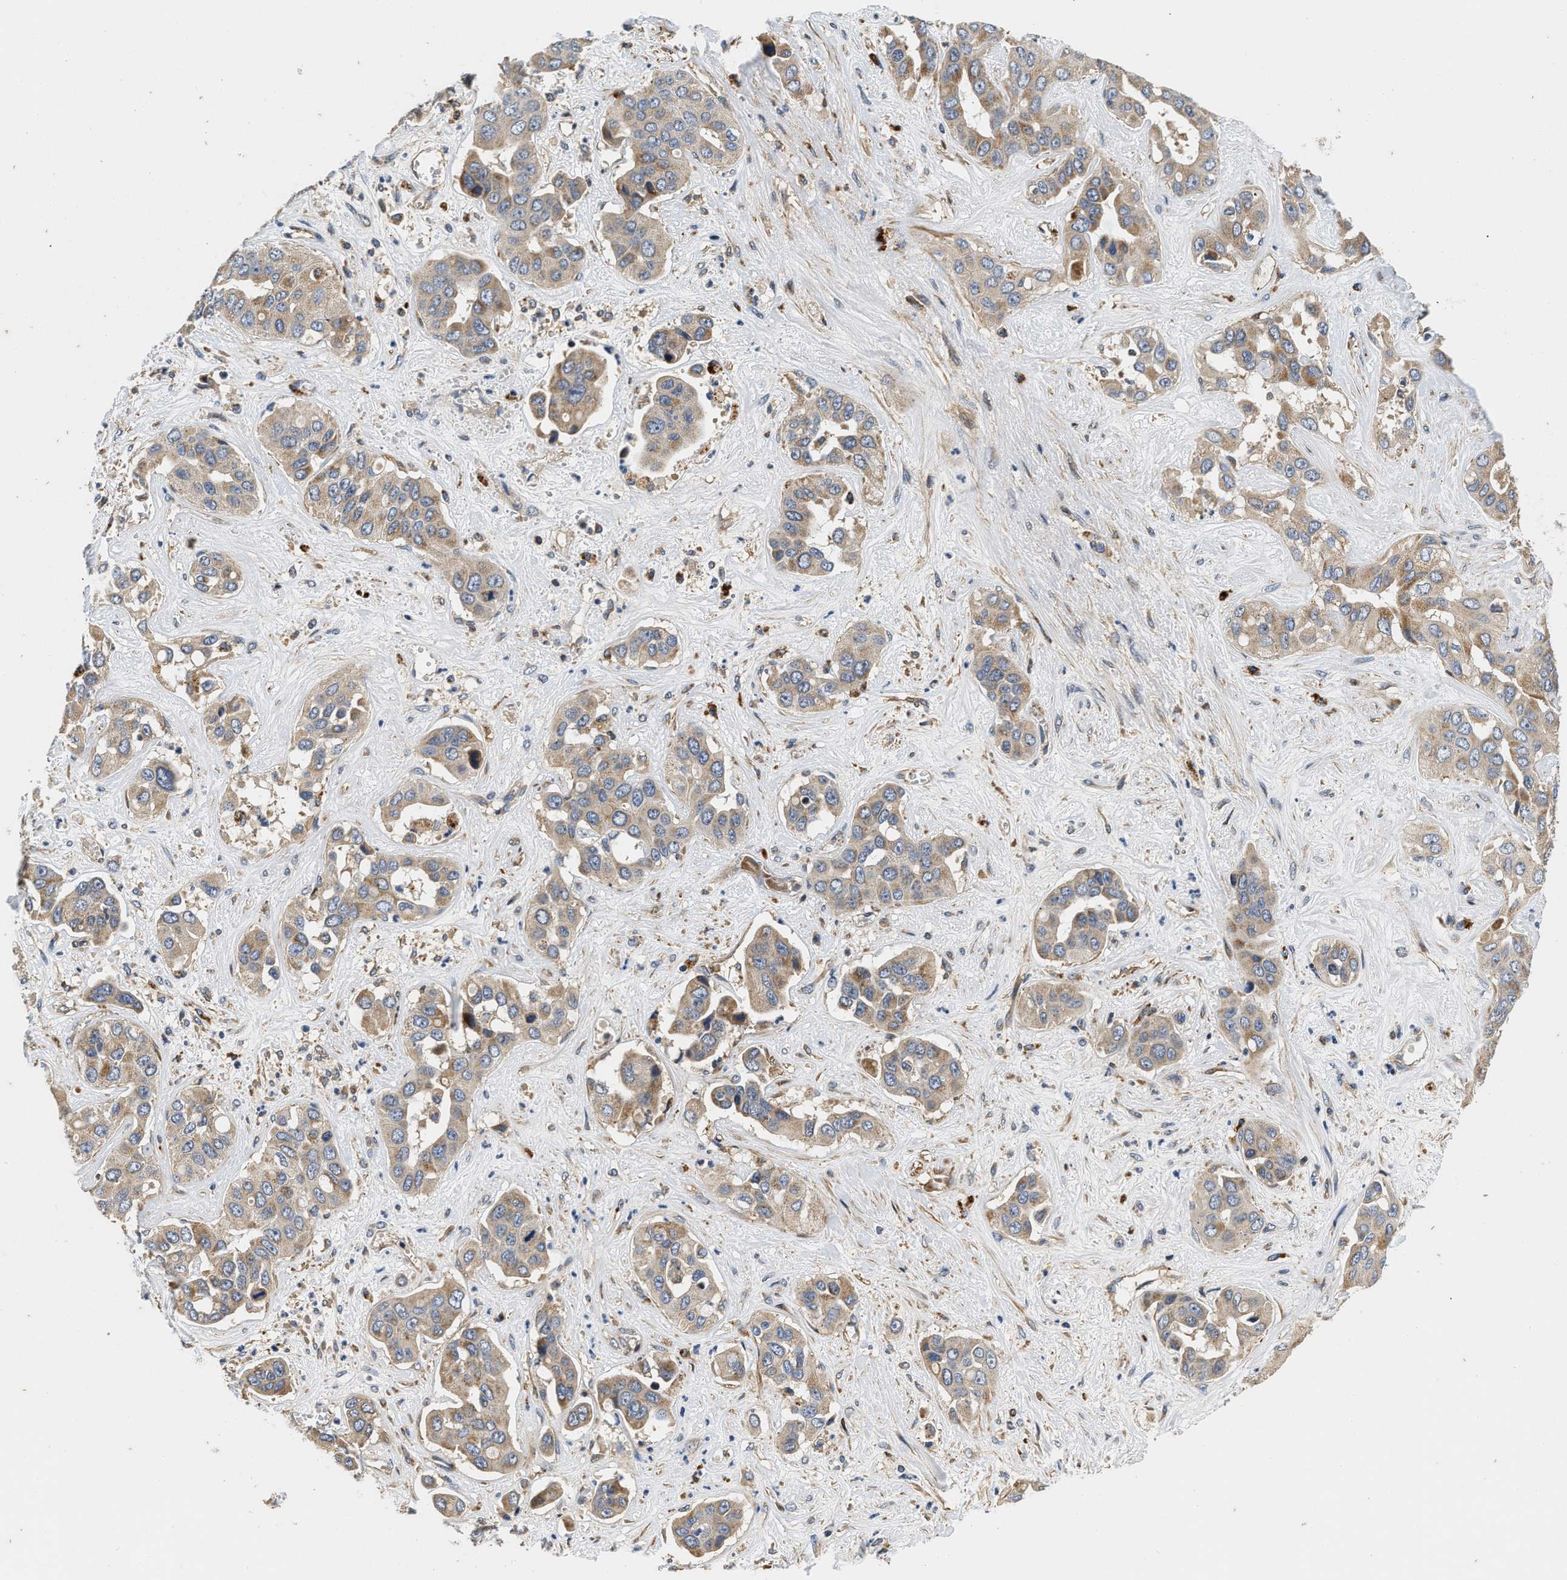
{"staining": {"intensity": "moderate", "quantity": ">75%", "location": "cytoplasmic/membranous"}, "tissue": "liver cancer", "cell_type": "Tumor cells", "image_type": "cancer", "snomed": [{"axis": "morphology", "description": "Cholangiocarcinoma"}, {"axis": "topography", "description": "Liver"}], "caption": "Protein analysis of liver cancer (cholangiocarcinoma) tissue displays moderate cytoplasmic/membranous positivity in approximately >75% of tumor cells. The staining was performed using DAB (3,3'-diaminobenzidine), with brown indicating positive protein expression. Nuclei are stained blue with hematoxylin.", "gene": "NME6", "patient": {"sex": "female", "age": 52}}